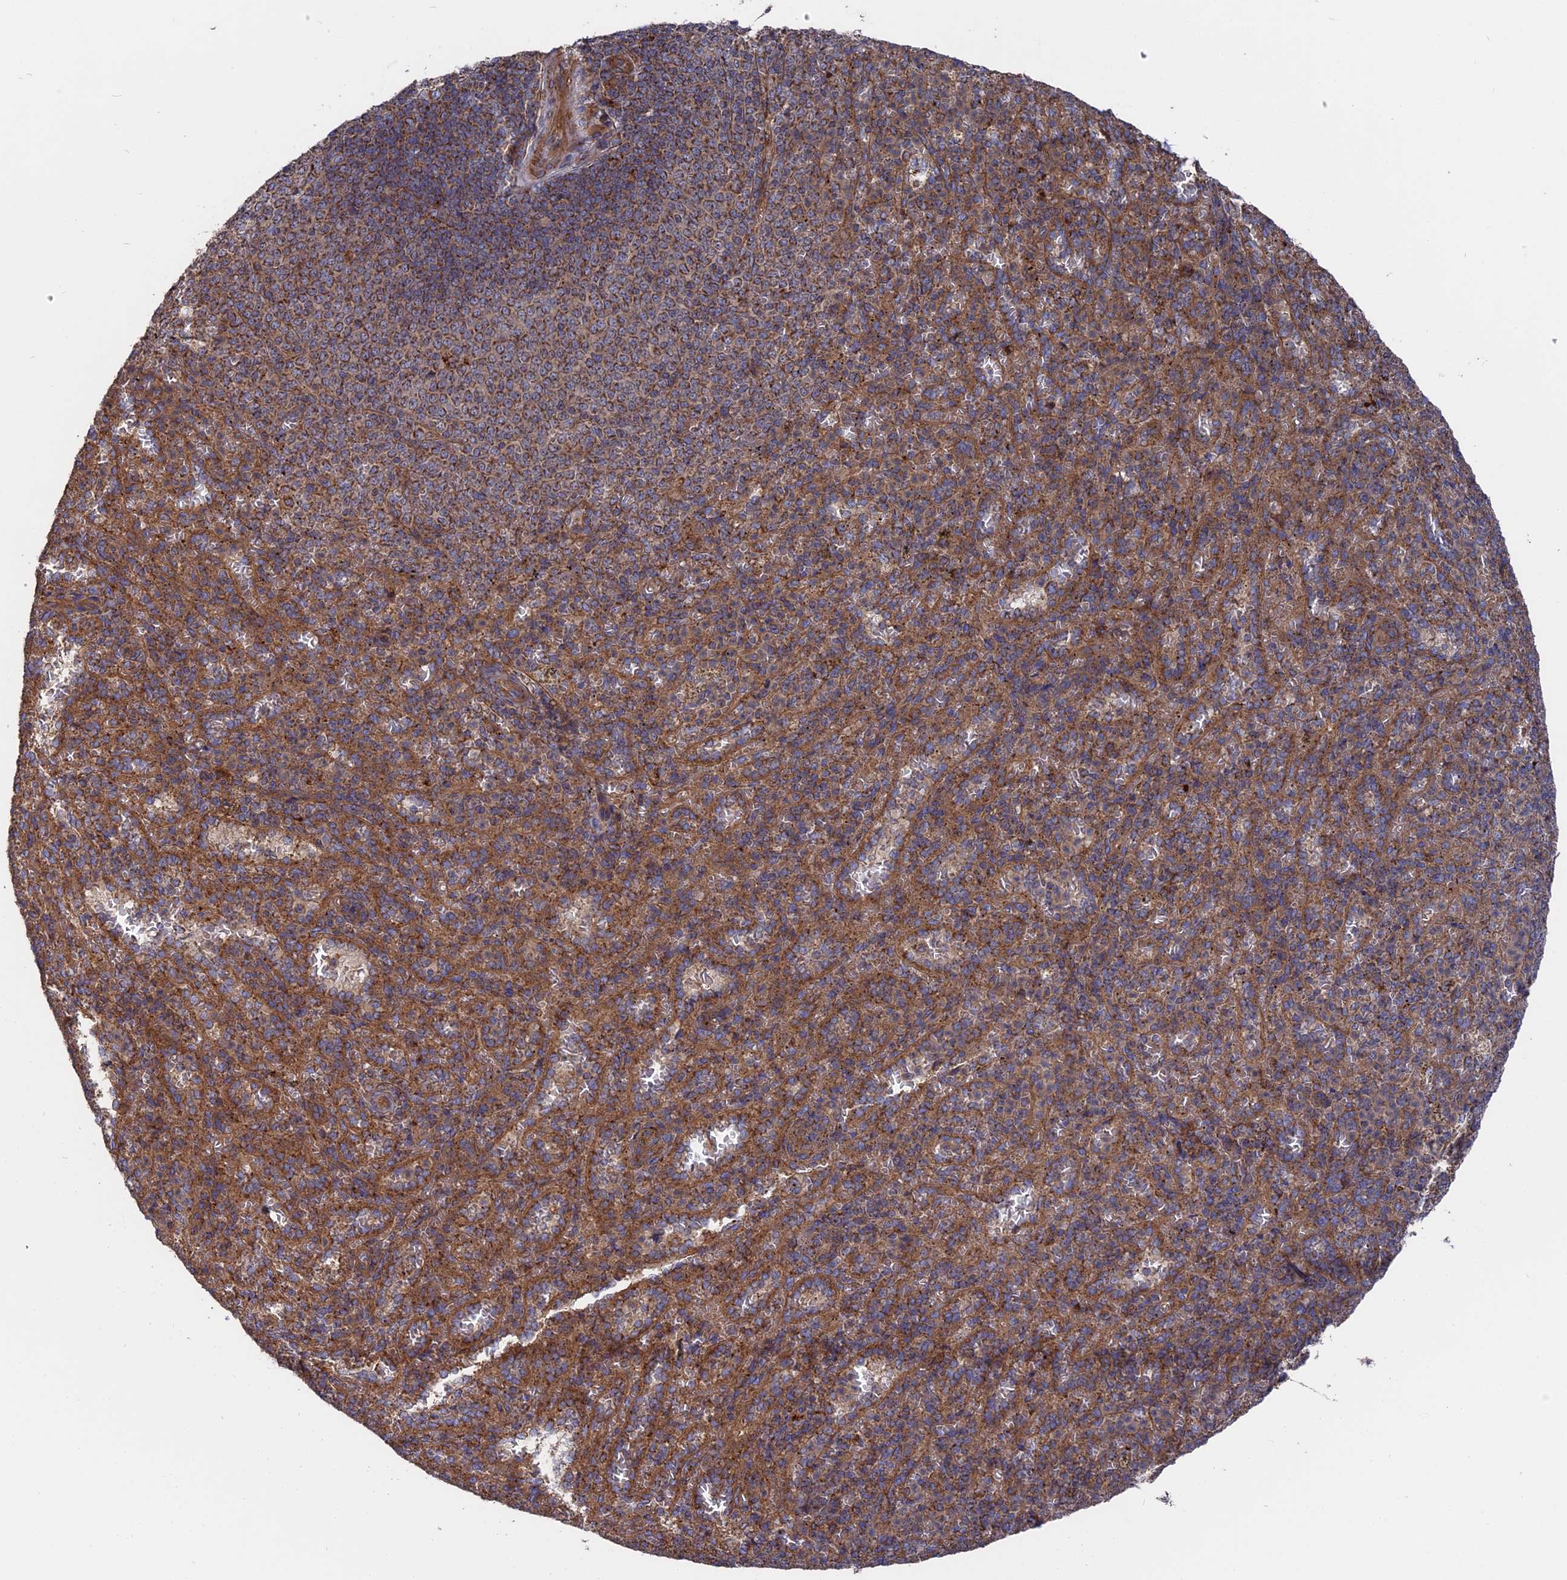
{"staining": {"intensity": "moderate", "quantity": "25%-75%", "location": "cytoplasmic/membranous"}, "tissue": "spleen", "cell_type": "Cells in red pulp", "image_type": "normal", "snomed": [{"axis": "morphology", "description": "Normal tissue, NOS"}, {"axis": "topography", "description": "Spleen"}], "caption": "Spleen stained with IHC displays moderate cytoplasmic/membranous staining in about 25%-75% of cells in red pulp.", "gene": "TELO2", "patient": {"sex": "female", "age": 21}}